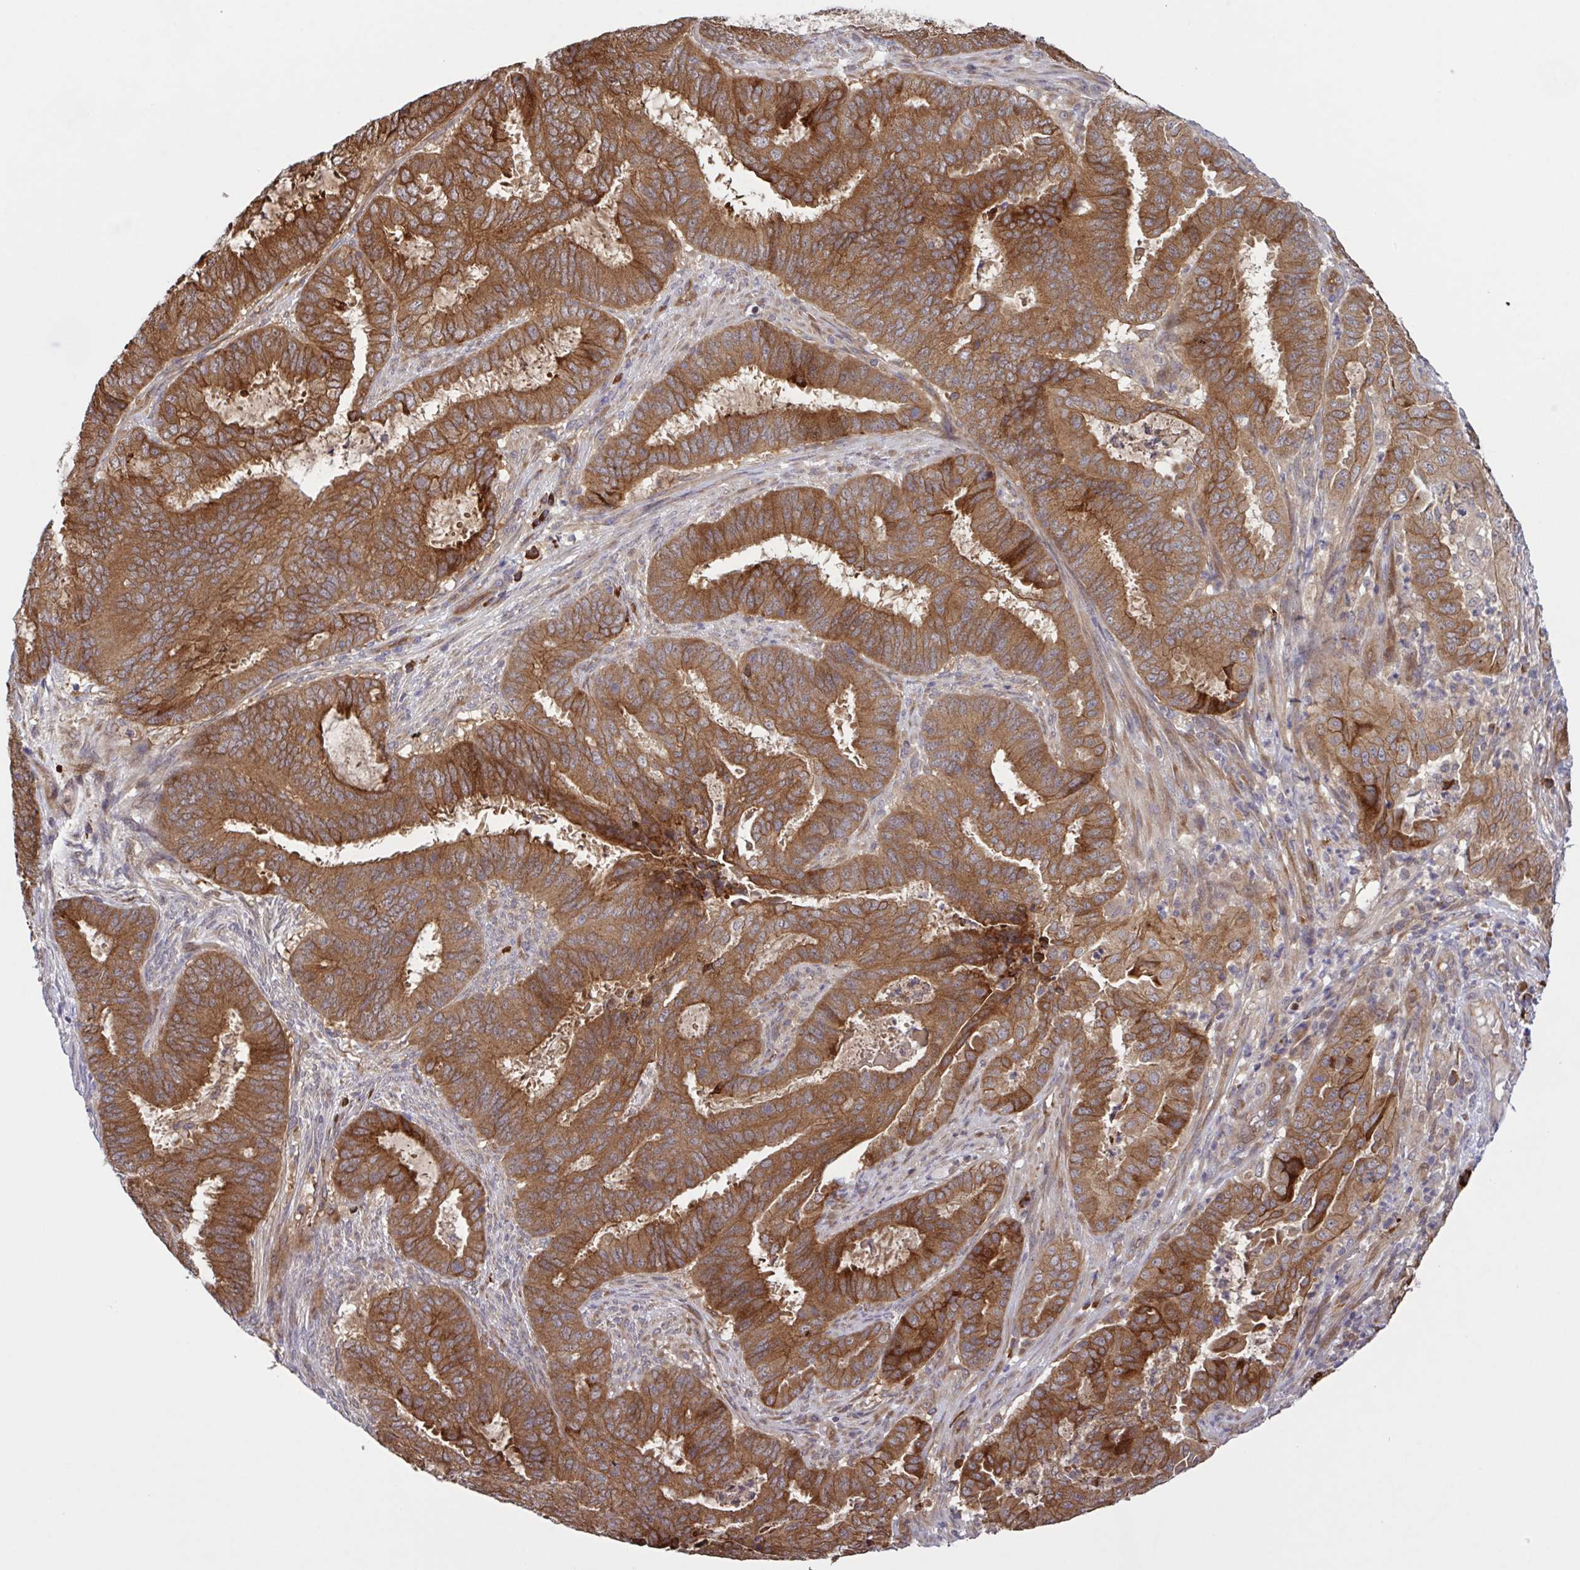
{"staining": {"intensity": "moderate", "quantity": ">75%", "location": "cytoplasmic/membranous"}, "tissue": "endometrial cancer", "cell_type": "Tumor cells", "image_type": "cancer", "snomed": [{"axis": "morphology", "description": "Adenocarcinoma, NOS"}, {"axis": "topography", "description": "Endometrium"}], "caption": "Endometrial cancer (adenocarcinoma) was stained to show a protein in brown. There is medium levels of moderate cytoplasmic/membranous positivity in approximately >75% of tumor cells.", "gene": "INTS10", "patient": {"sex": "female", "age": 51}}